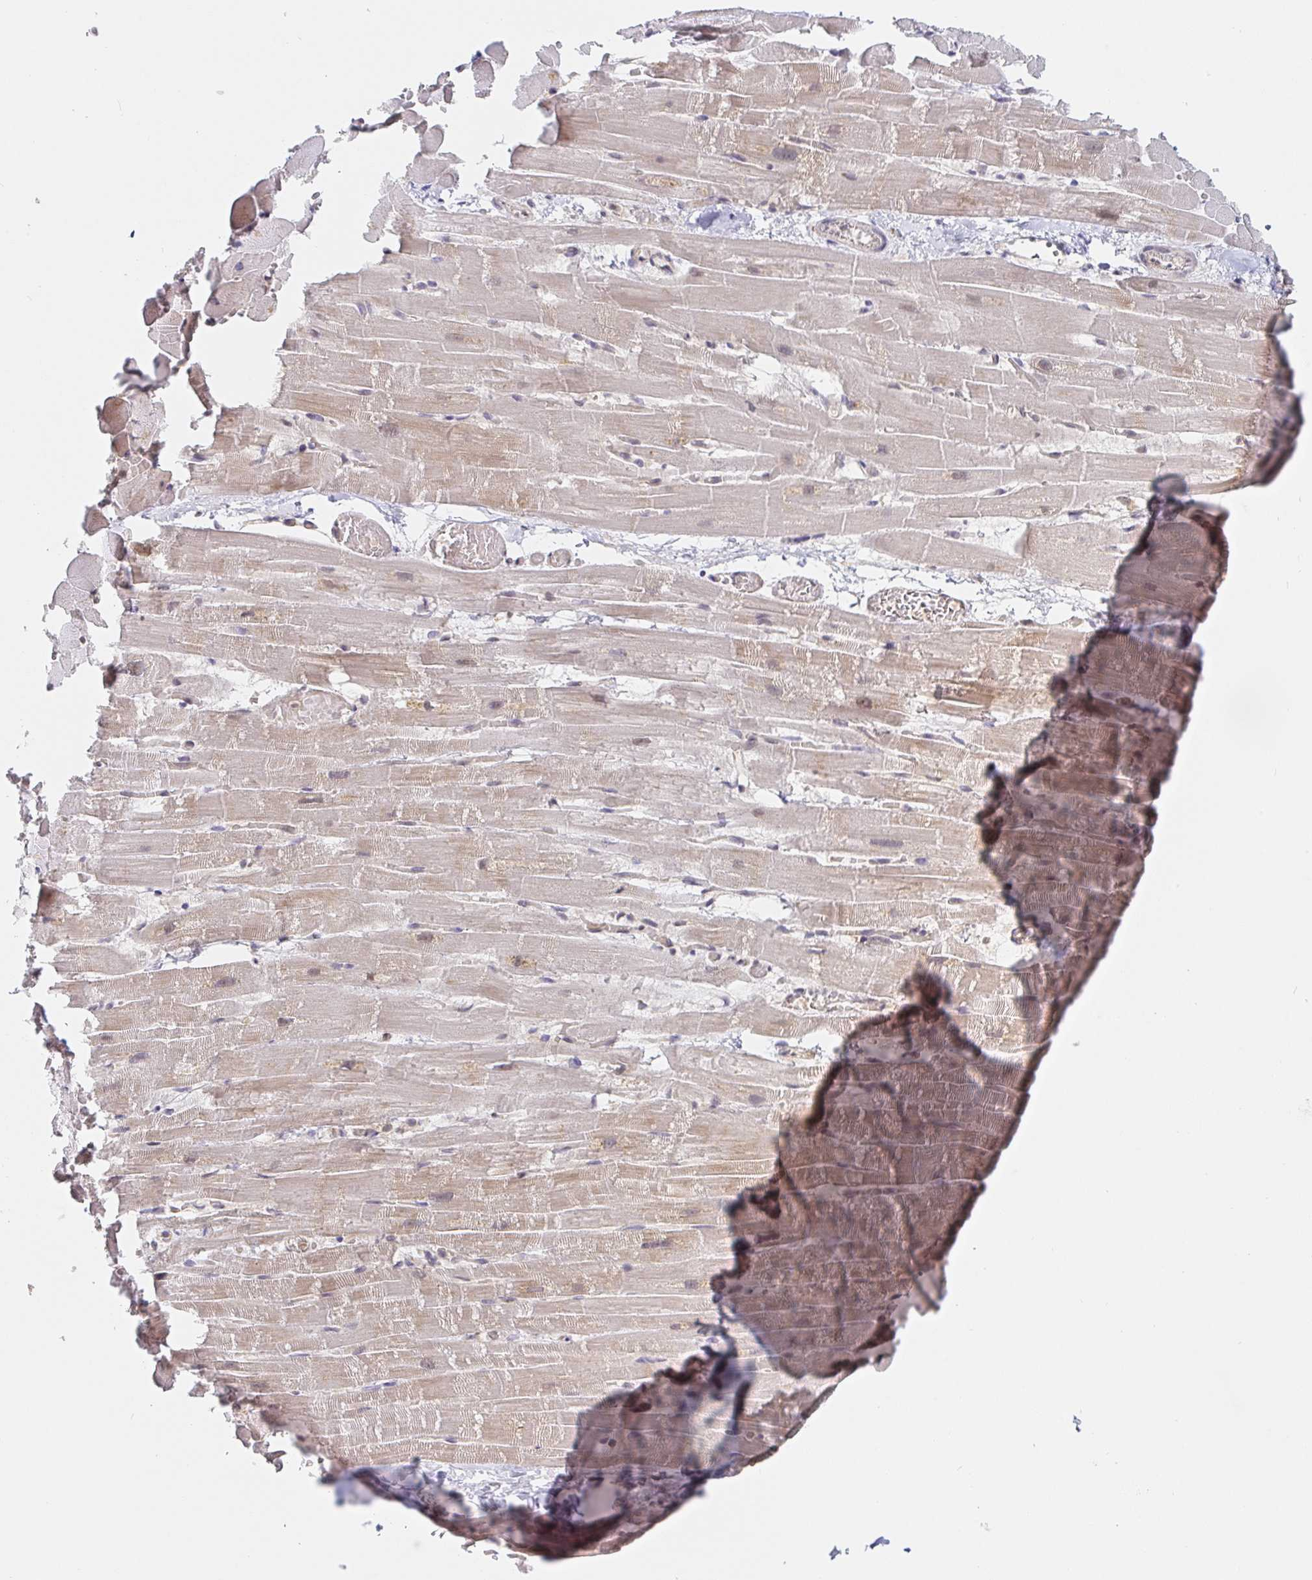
{"staining": {"intensity": "weak", "quantity": "25%-75%", "location": "cytoplasmic/membranous"}, "tissue": "heart muscle", "cell_type": "Cardiomyocytes", "image_type": "normal", "snomed": [{"axis": "morphology", "description": "Normal tissue, NOS"}, {"axis": "topography", "description": "Heart"}], "caption": "A brown stain highlights weak cytoplasmic/membranous staining of a protein in cardiomyocytes of normal heart muscle. (Brightfield microscopy of DAB IHC at high magnification).", "gene": "ALG1L2", "patient": {"sex": "male", "age": 37}}